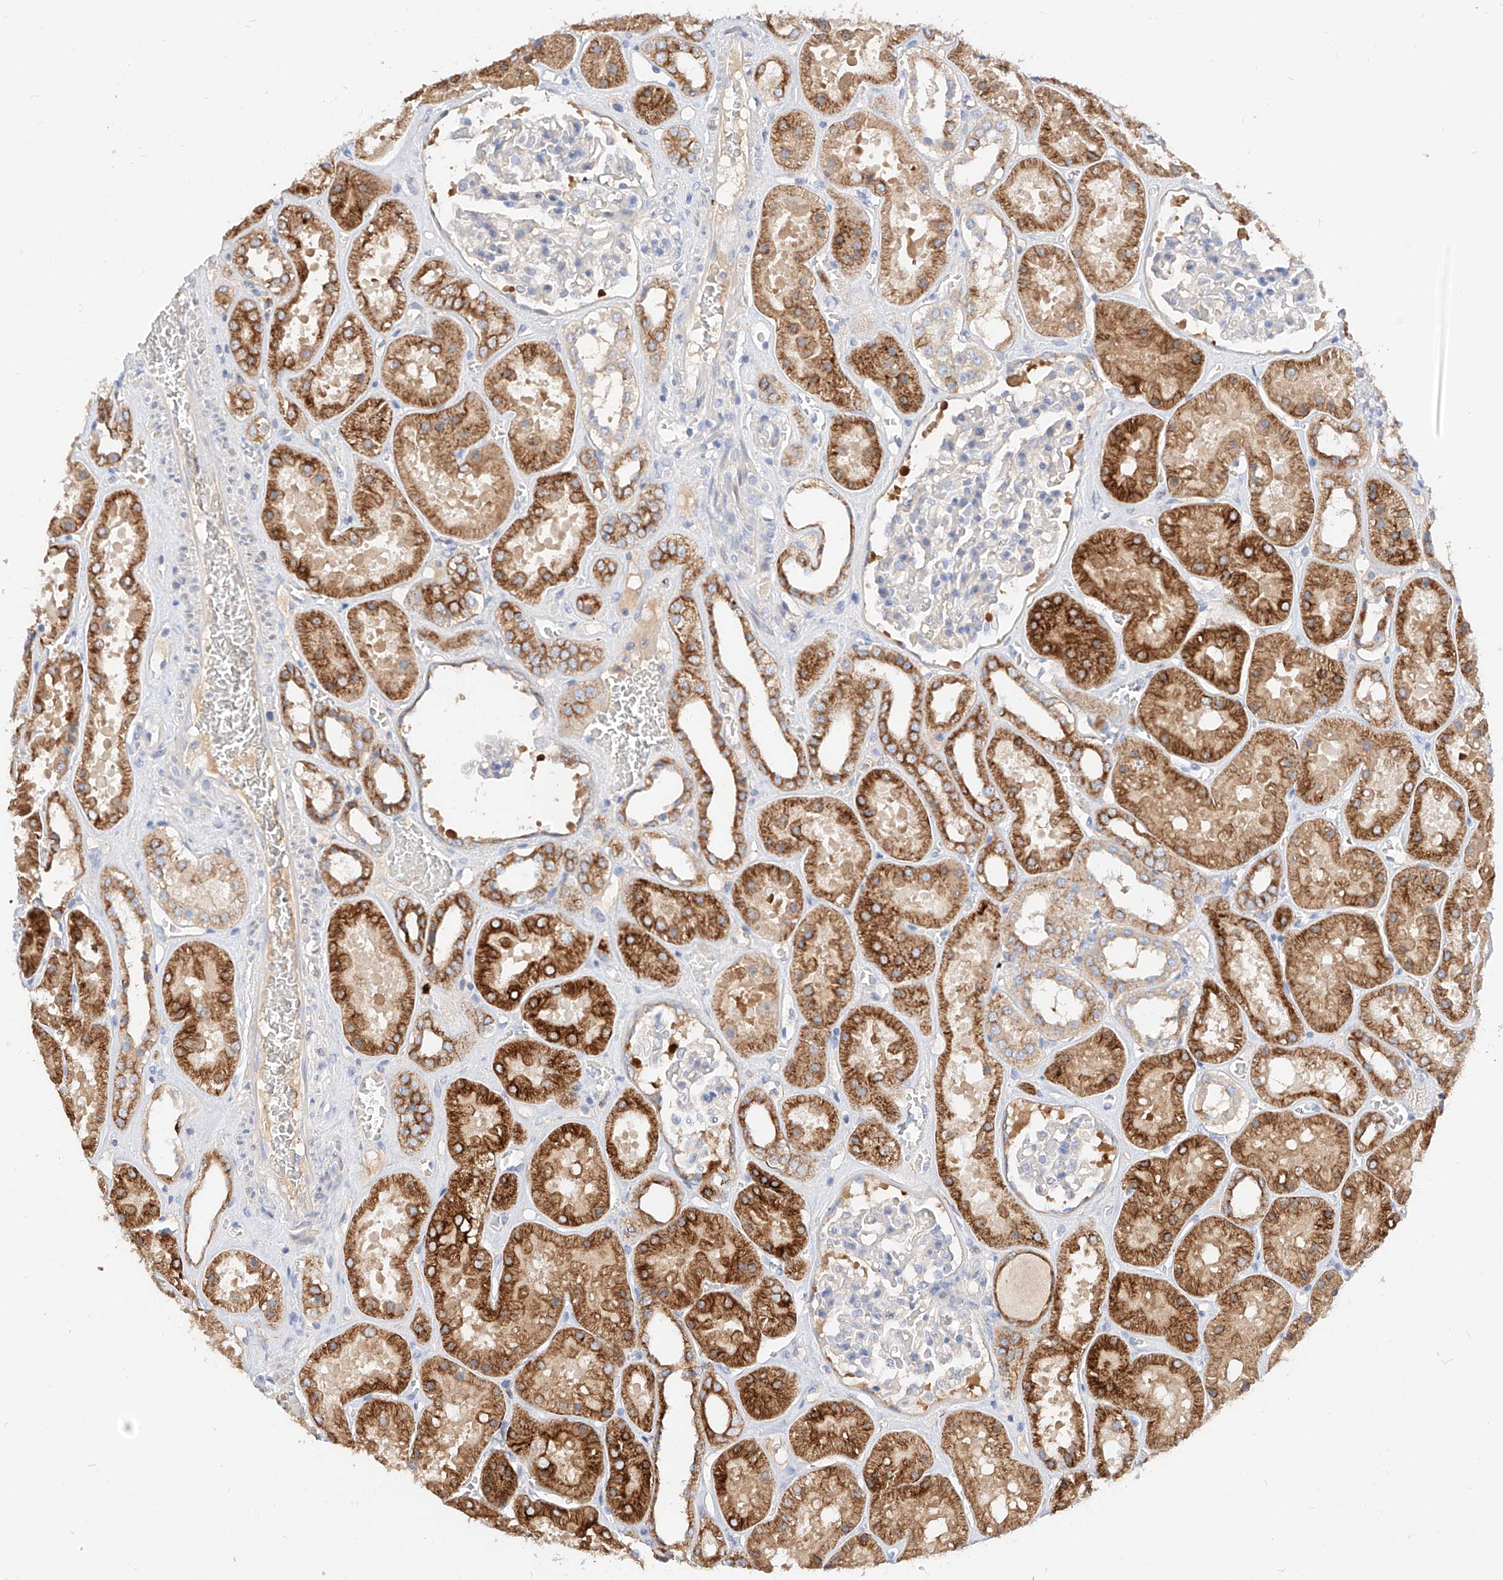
{"staining": {"intensity": "negative", "quantity": "none", "location": "none"}, "tissue": "kidney", "cell_type": "Cells in glomeruli", "image_type": "normal", "snomed": [{"axis": "morphology", "description": "Normal tissue, NOS"}, {"axis": "topography", "description": "Kidney"}], "caption": "Immunohistochemistry of benign kidney displays no positivity in cells in glomeruli.", "gene": "MAP7", "patient": {"sex": "female", "age": 41}}